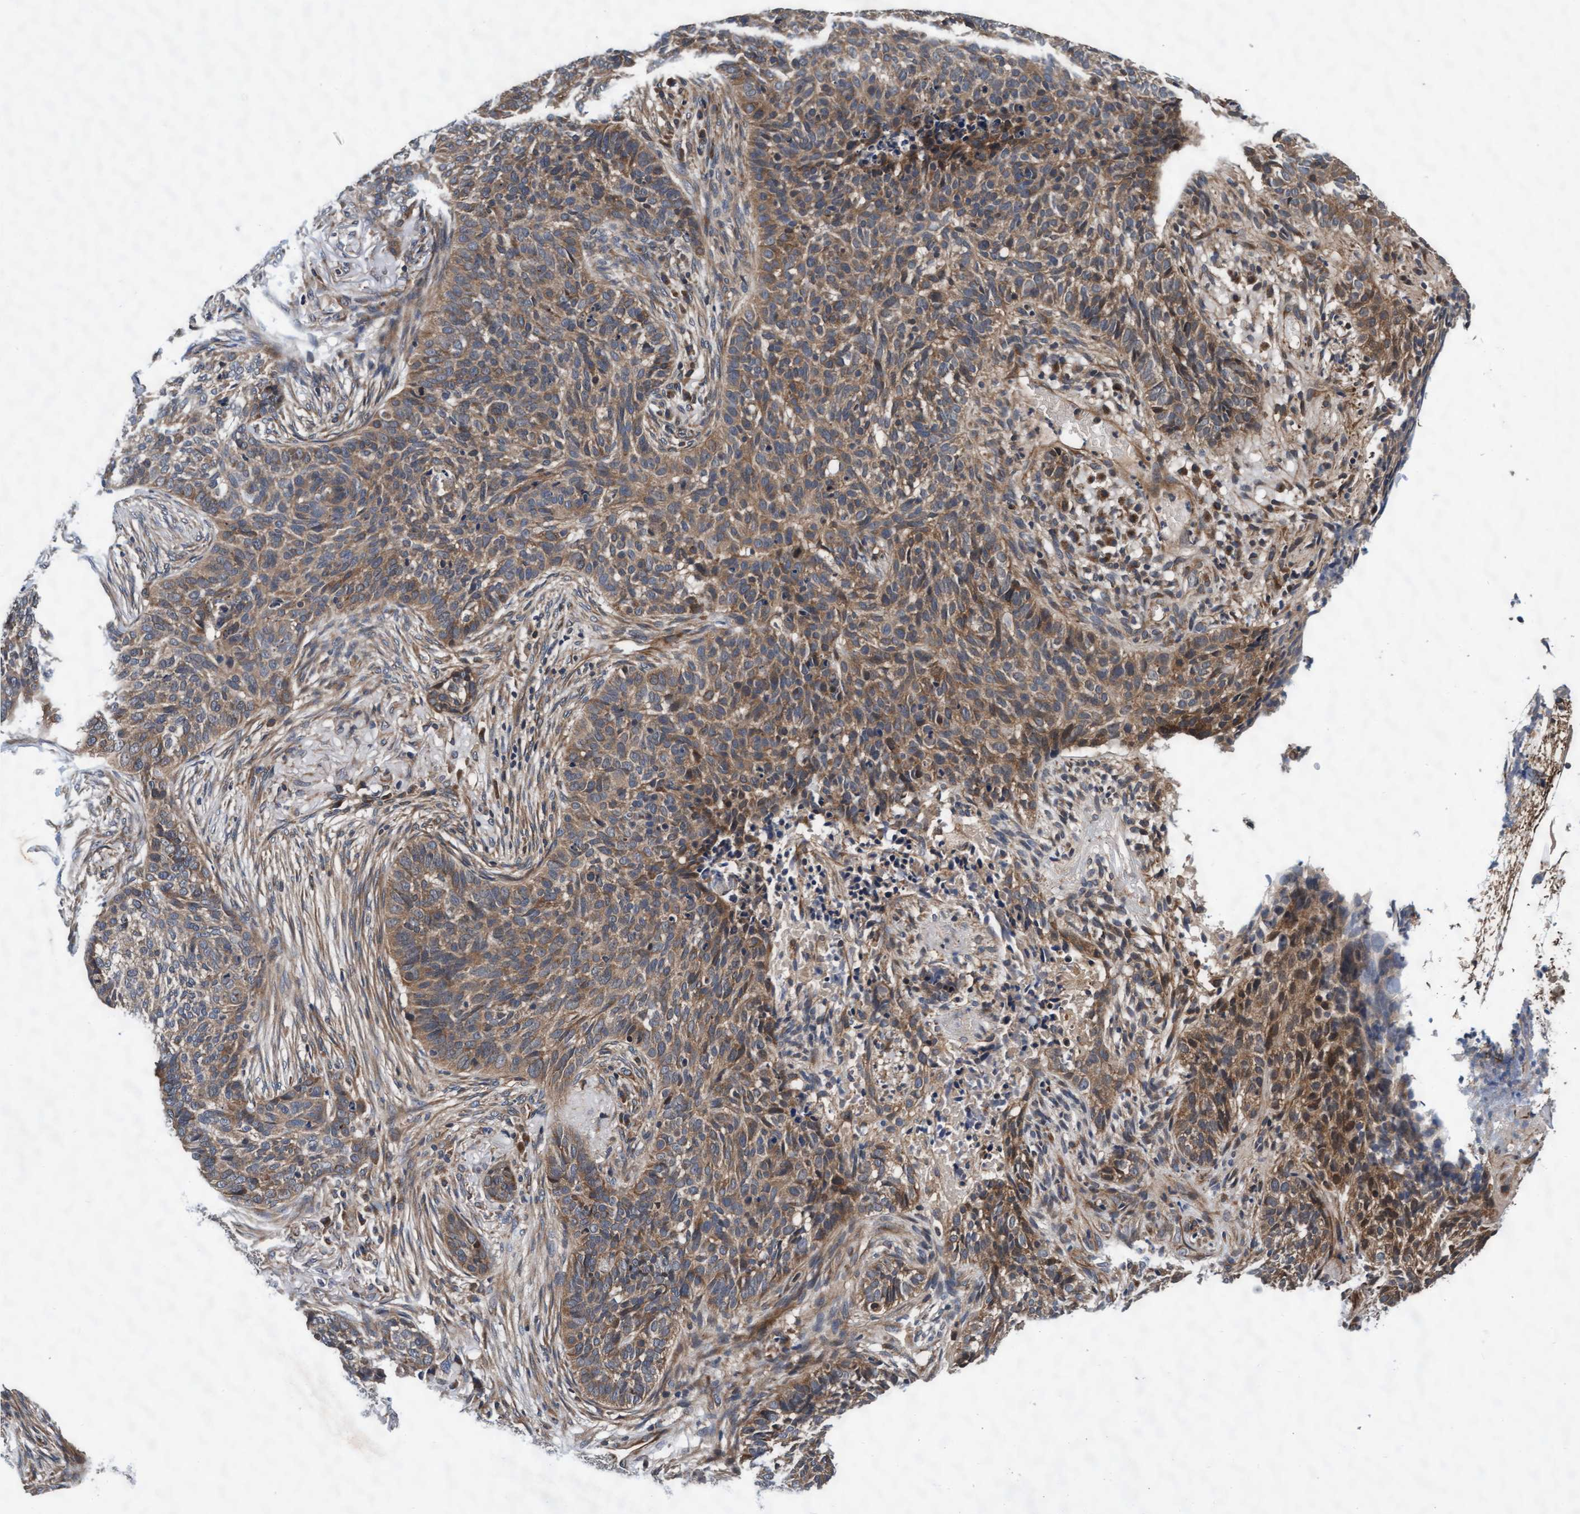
{"staining": {"intensity": "moderate", "quantity": ">75%", "location": "cytoplasmic/membranous"}, "tissue": "skin cancer", "cell_type": "Tumor cells", "image_type": "cancer", "snomed": [{"axis": "morphology", "description": "Basal cell carcinoma"}, {"axis": "topography", "description": "Skin"}], "caption": "The histopathology image shows a brown stain indicating the presence of a protein in the cytoplasmic/membranous of tumor cells in basal cell carcinoma (skin).", "gene": "EFCAB13", "patient": {"sex": "male", "age": 85}}